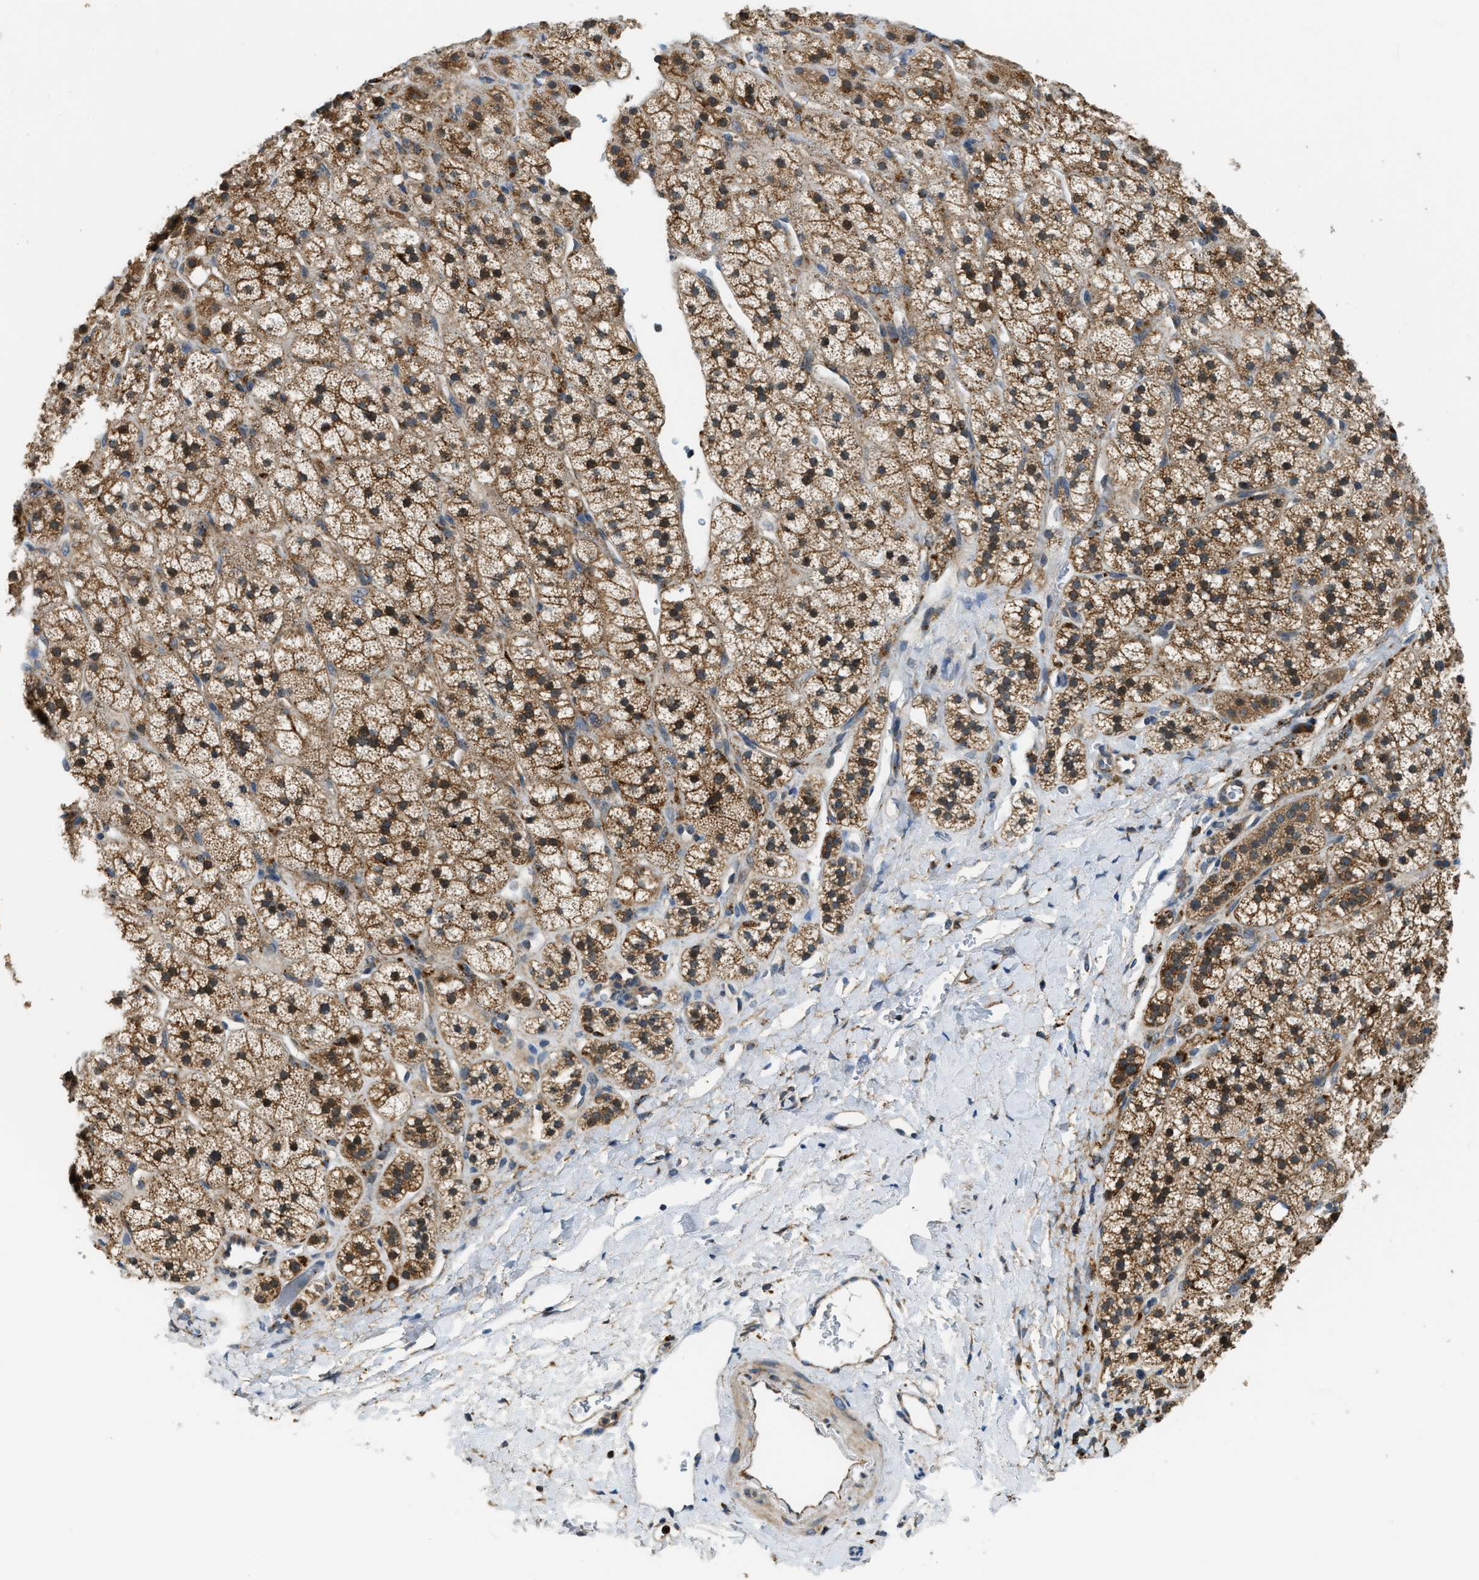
{"staining": {"intensity": "moderate", "quantity": ">75%", "location": "cytoplasmic/membranous"}, "tissue": "adrenal gland", "cell_type": "Glandular cells", "image_type": "normal", "snomed": [{"axis": "morphology", "description": "Normal tissue, NOS"}, {"axis": "topography", "description": "Adrenal gland"}], "caption": "The image displays staining of benign adrenal gland, revealing moderate cytoplasmic/membranous protein staining (brown color) within glandular cells. The staining is performed using DAB (3,3'-diaminobenzidine) brown chromogen to label protein expression. The nuclei are counter-stained blue using hematoxylin.", "gene": "STARD3NL", "patient": {"sex": "male", "age": 56}}